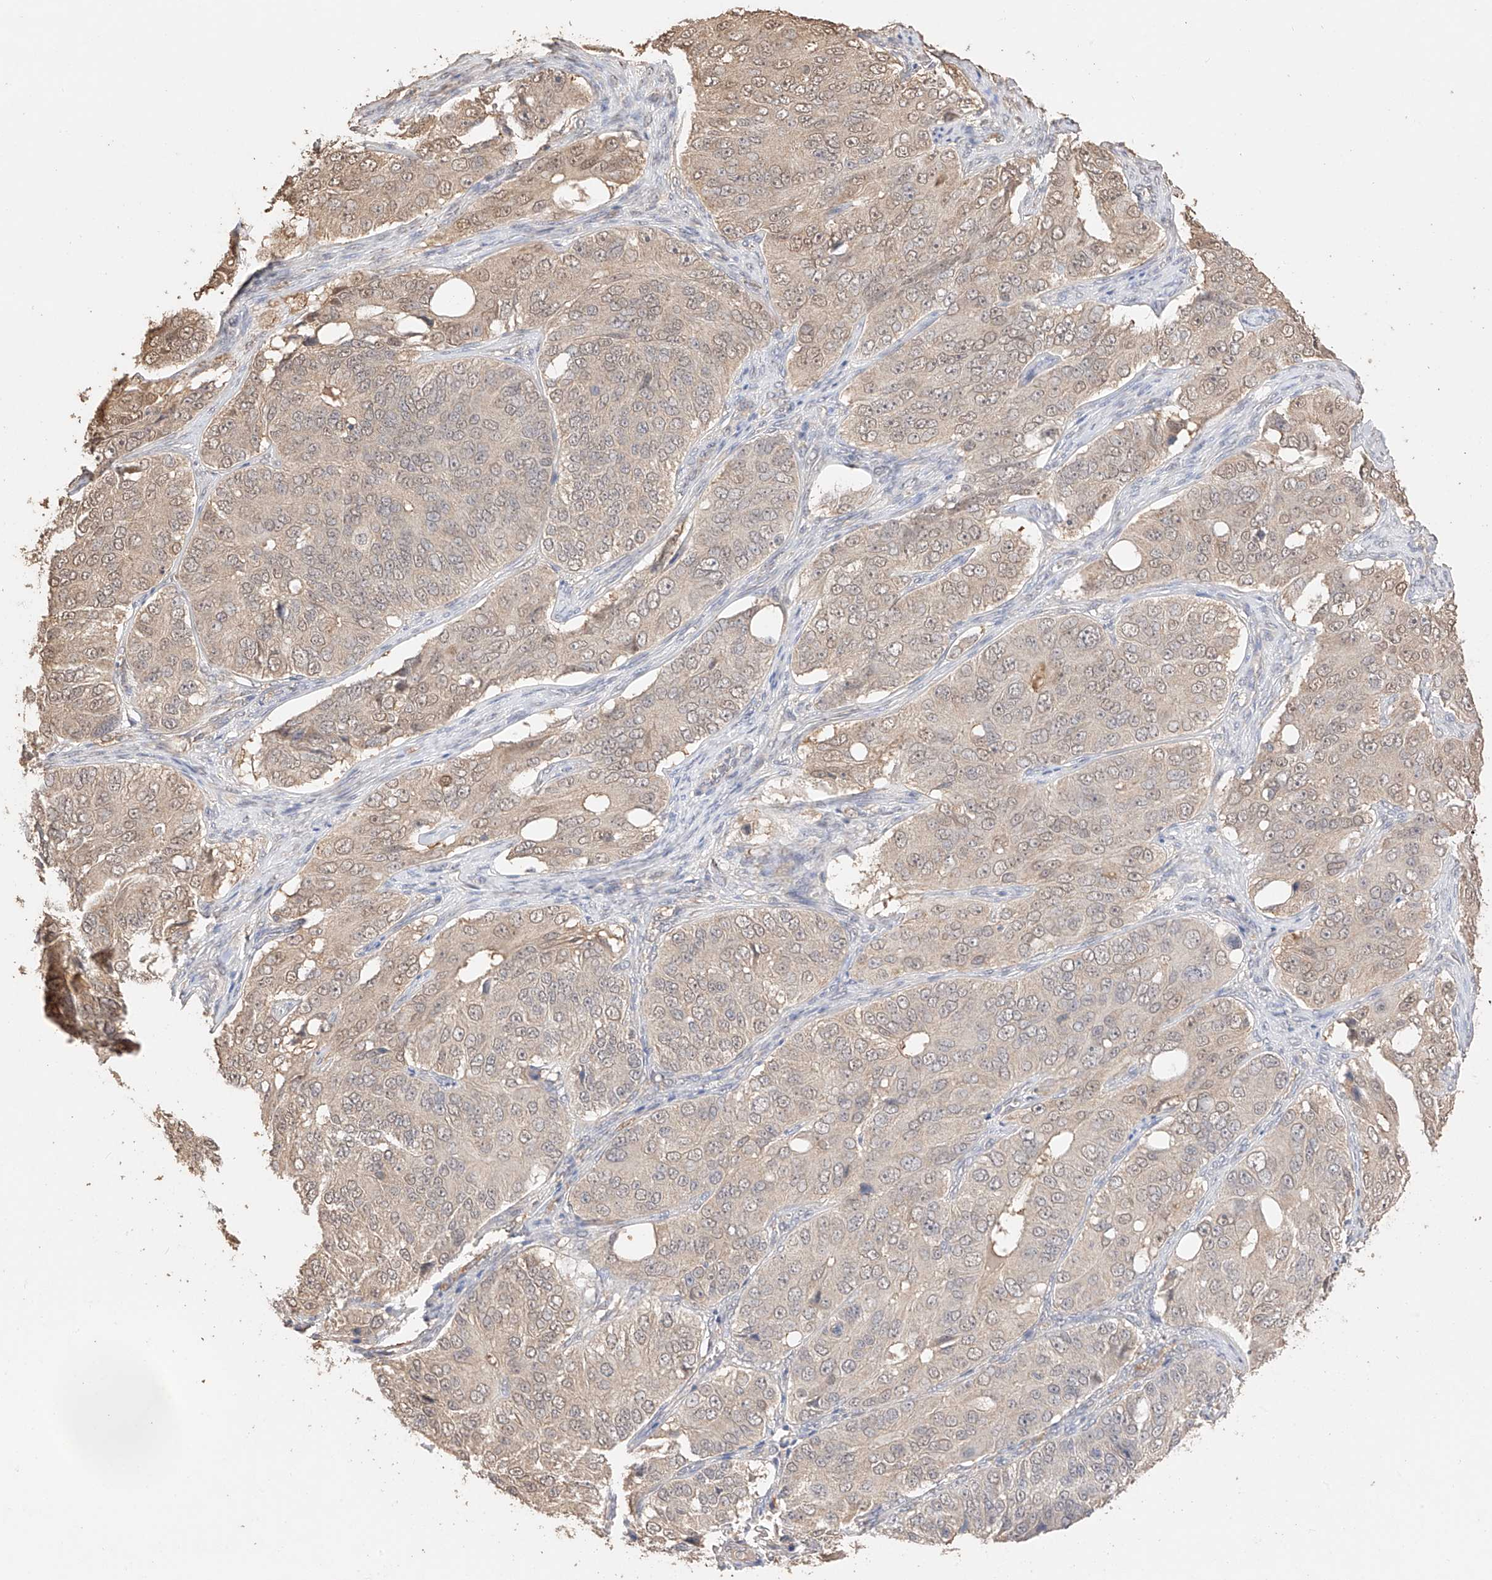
{"staining": {"intensity": "weak", "quantity": "25%-75%", "location": "cytoplasmic/membranous,nuclear"}, "tissue": "ovarian cancer", "cell_type": "Tumor cells", "image_type": "cancer", "snomed": [{"axis": "morphology", "description": "Carcinoma, endometroid"}, {"axis": "topography", "description": "Ovary"}], "caption": "Ovarian cancer (endometroid carcinoma) stained with a protein marker shows weak staining in tumor cells.", "gene": "IL22RA2", "patient": {"sex": "female", "age": 51}}